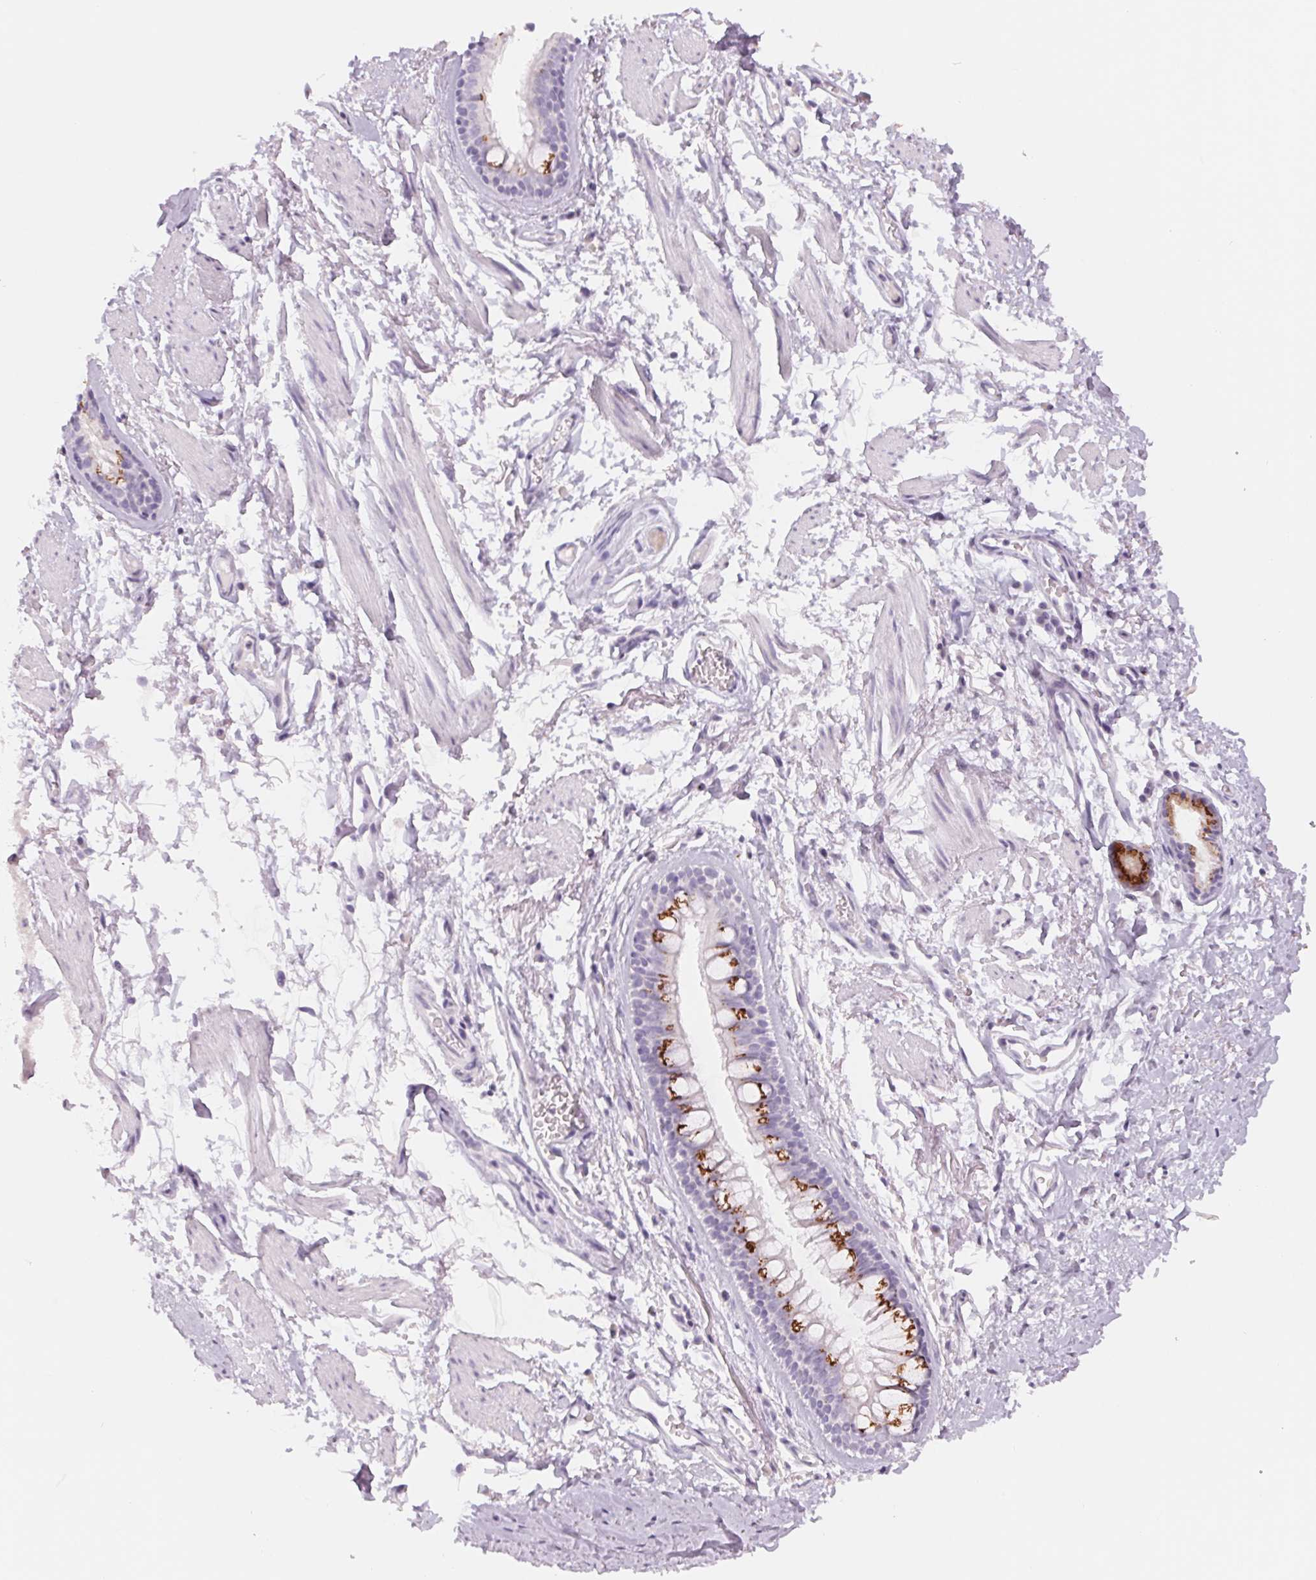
{"staining": {"intensity": "negative", "quantity": "none", "location": "none"}, "tissue": "soft tissue", "cell_type": "Chondrocytes", "image_type": "normal", "snomed": [{"axis": "morphology", "description": "Normal tissue, NOS"}, {"axis": "topography", "description": "Cartilage tissue"}, {"axis": "topography", "description": "Bronchus"}], "caption": "This photomicrograph is of normal soft tissue stained with immunohistochemistry (IHC) to label a protein in brown with the nuclei are counter-stained blue. There is no expression in chondrocytes. The staining was performed using DAB to visualize the protein expression in brown, while the nuclei were stained in blue with hematoxylin (Magnification: 20x).", "gene": "GALNT7", "patient": {"sex": "female", "age": 79}}